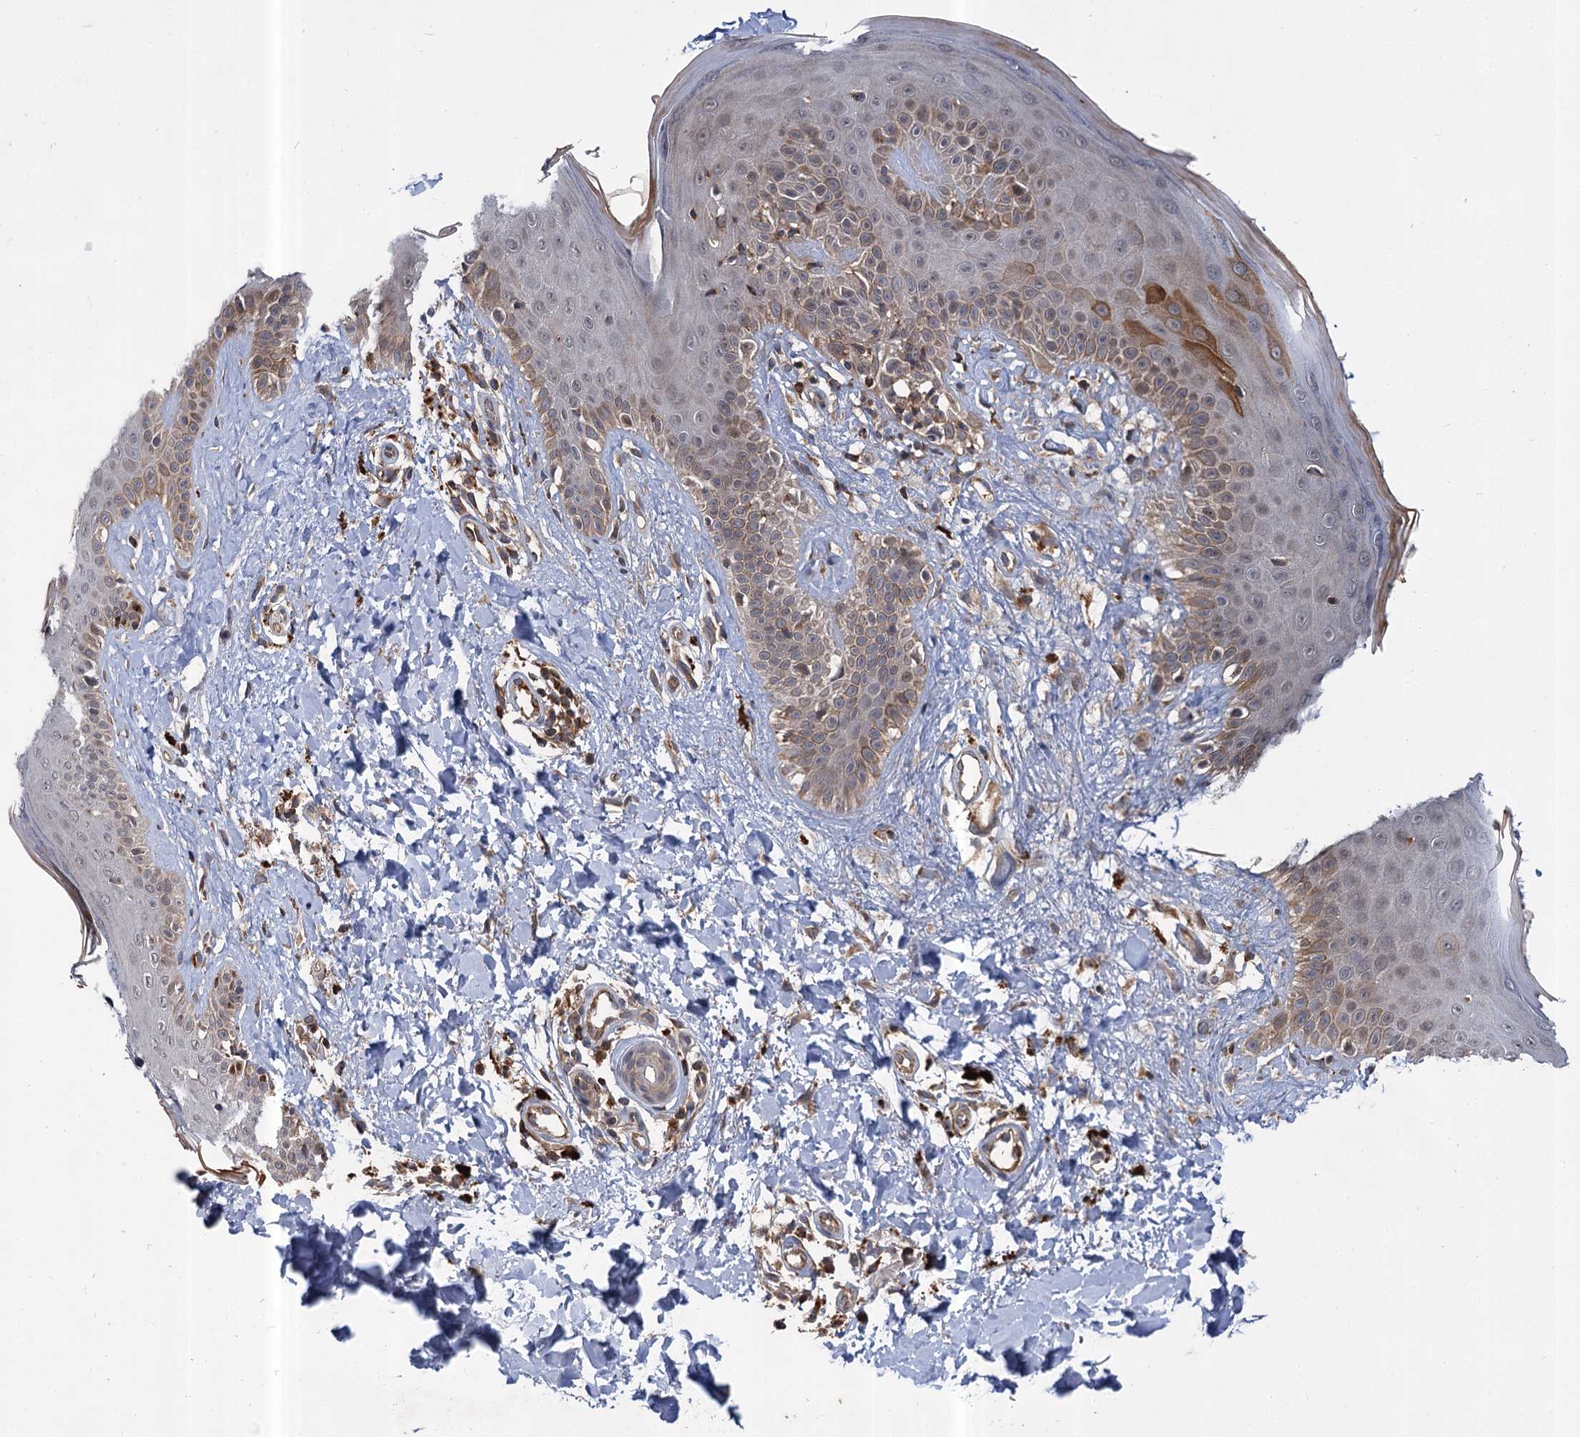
{"staining": {"intensity": "strong", "quantity": ">75%", "location": "cytoplasmic/membranous"}, "tissue": "skin", "cell_type": "Fibroblasts", "image_type": "normal", "snomed": [{"axis": "morphology", "description": "Normal tissue, NOS"}, {"axis": "topography", "description": "Skin"}], "caption": "Immunohistochemical staining of normal skin reveals >75% levels of strong cytoplasmic/membranous protein positivity in approximately >75% of fibroblasts. The staining was performed using DAB, with brown indicating positive protein expression. Nuclei are stained blue with hematoxylin.", "gene": "ABLIM1", "patient": {"sex": "male", "age": 52}}